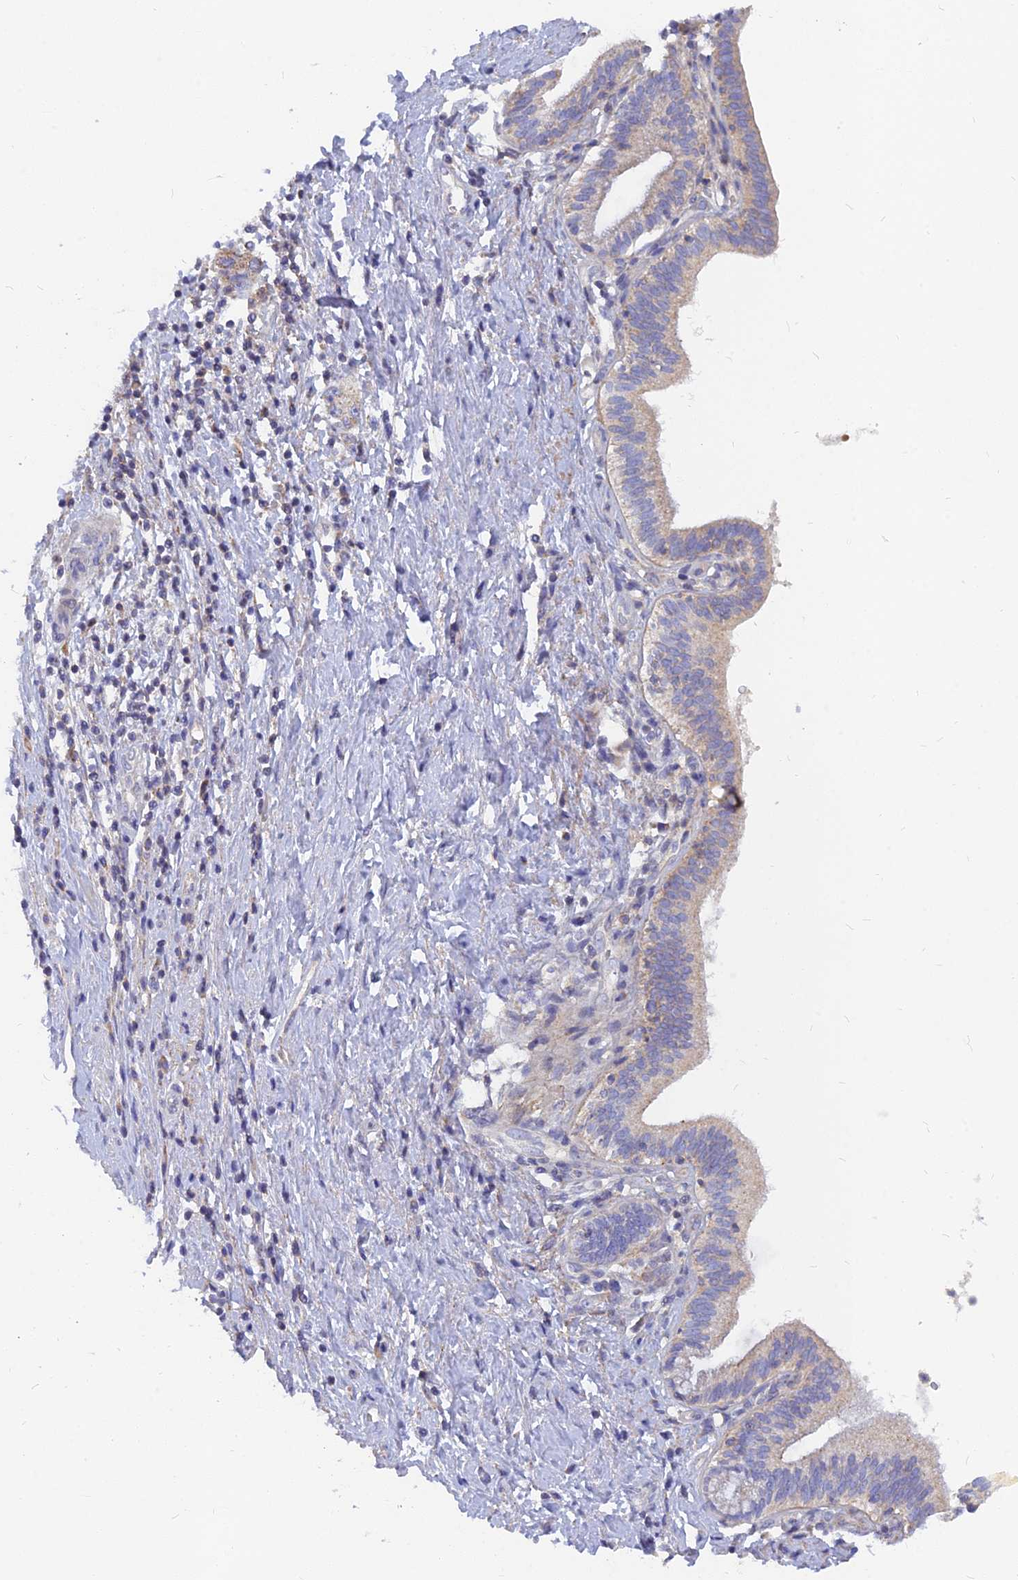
{"staining": {"intensity": "weak", "quantity": "<25%", "location": "cytoplasmic/membranous"}, "tissue": "pancreatic cancer", "cell_type": "Tumor cells", "image_type": "cancer", "snomed": [{"axis": "morphology", "description": "Adenocarcinoma, NOS"}, {"axis": "topography", "description": "Pancreas"}], "caption": "IHC of human adenocarcinoma (pancreatic) exhibits no positivity in tumor cells.", "gene": "CACNA1B", "patient": {"sex": "female", "age": 73}}